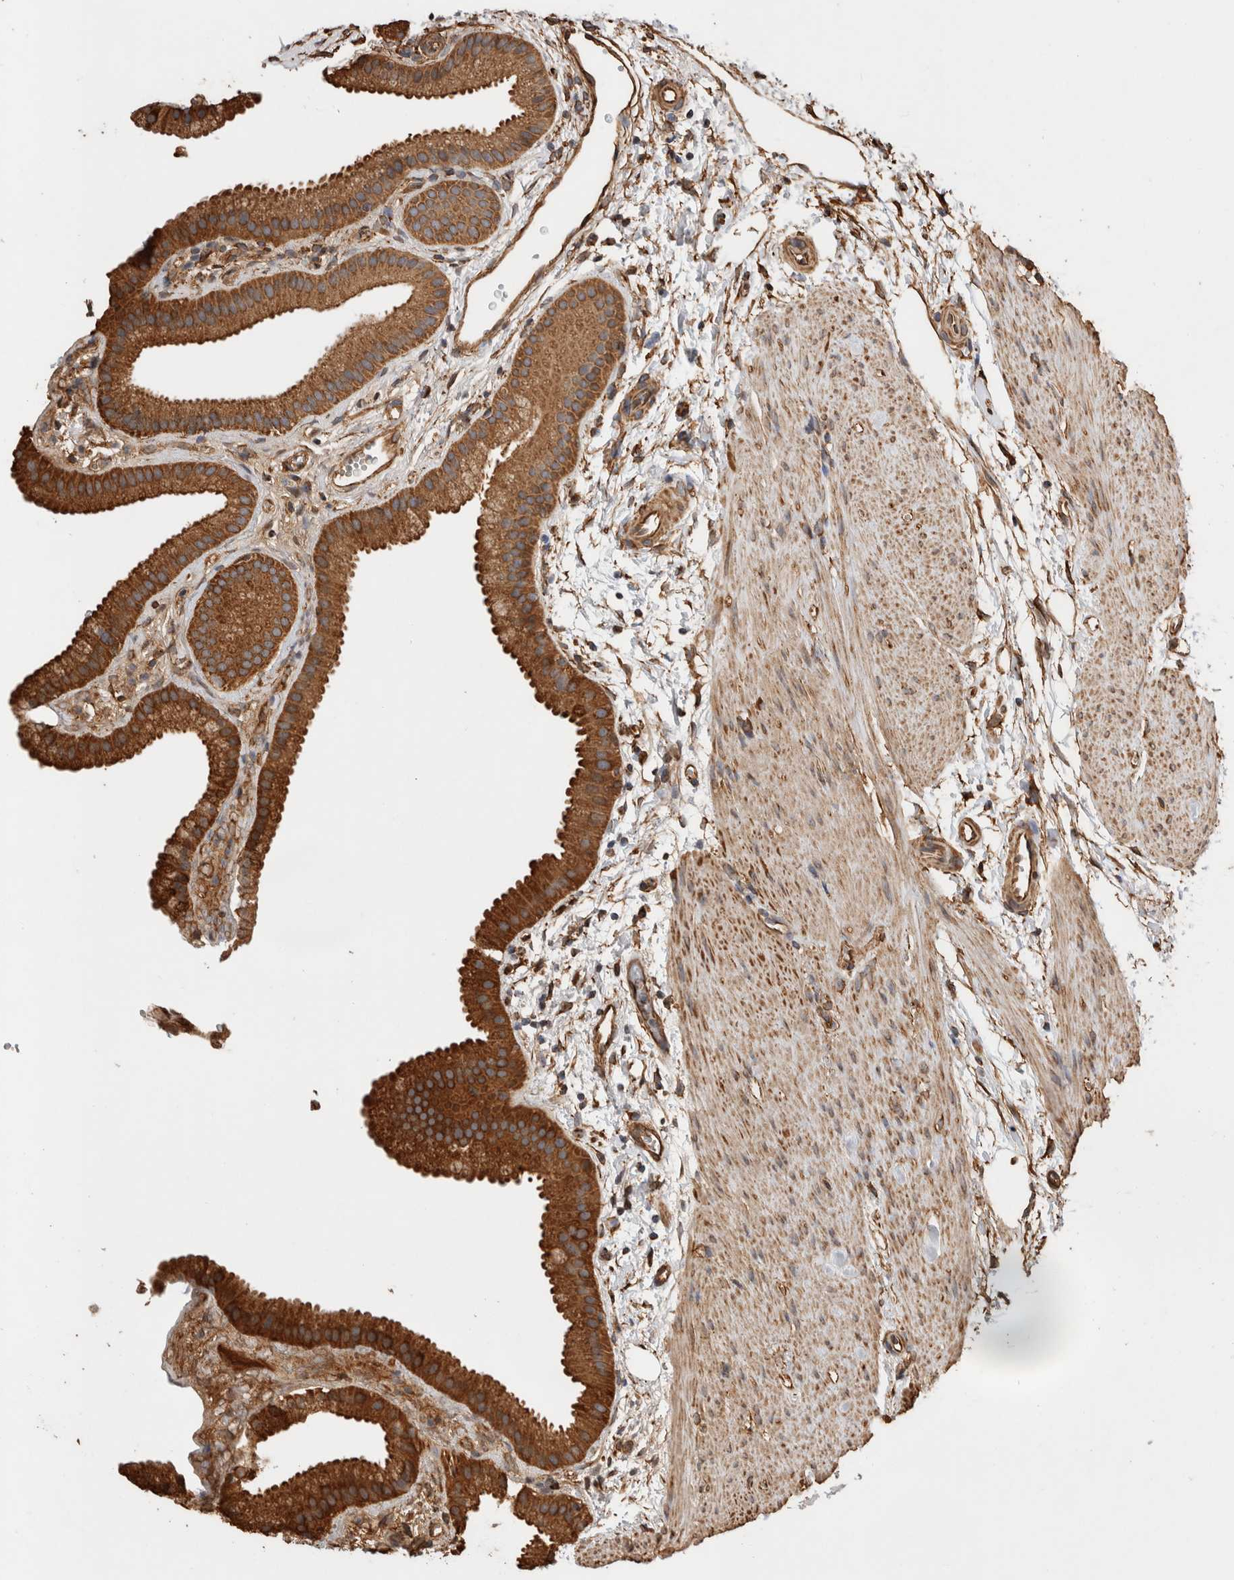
{"staining": {"intensity": "strong", "quantity": ">75%", "location": "cytoplasmic/membranous"}, "tissue": "gallbladder", "cell_type": "Glandular cells", "image_type": "normal", "snomed": [{"axis": "morphology", "description": "Normal tissue, NOS"}, {"axis": "topography", "description": "Gallbladder"}], "caption": "Brown immunohistochemical staining in benign gallbladder demonstrates strong cytoplasmic/membranous expression in about >75% of glandular cells.", "gene": "ZNF397", "patient": {"sex": "female", "age": 64}}